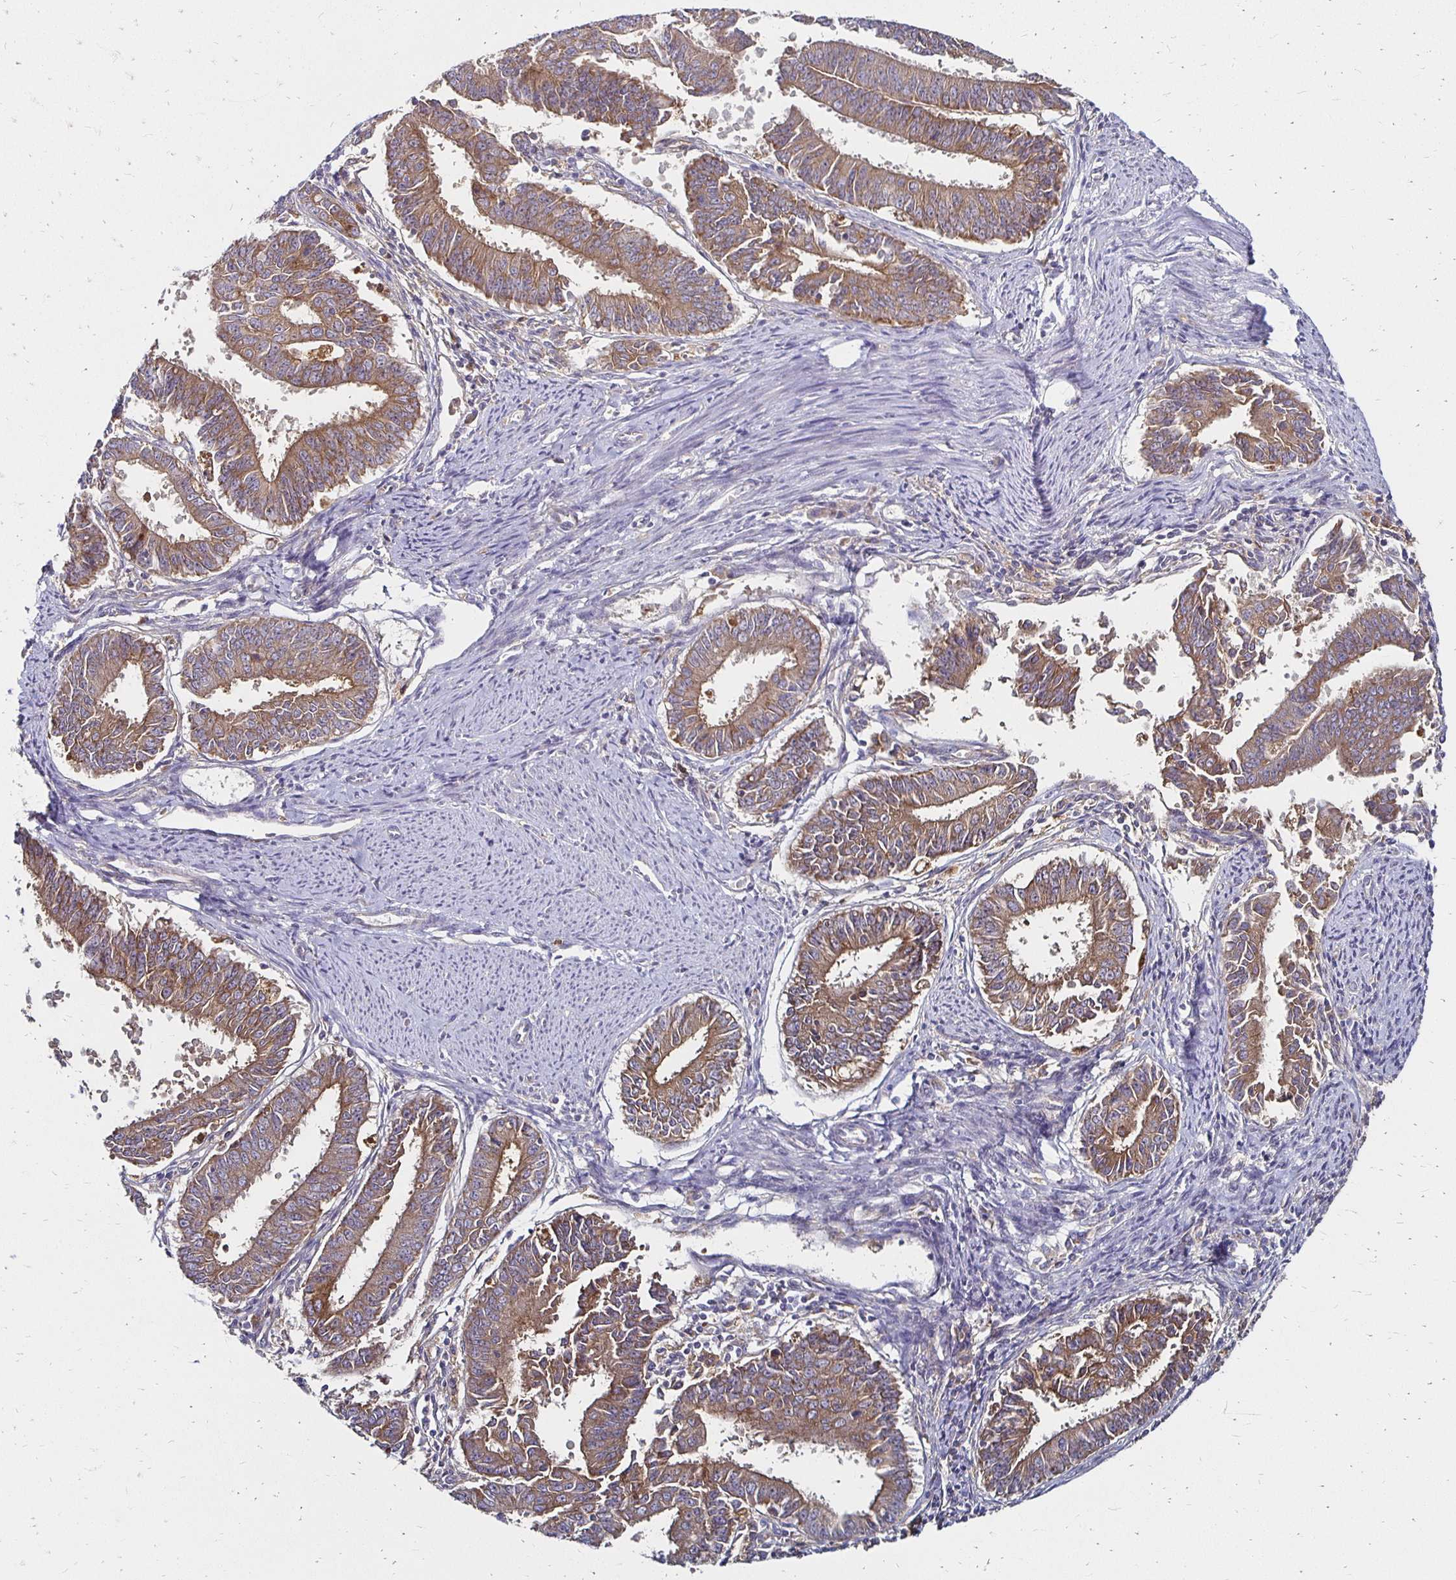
{"staining": {"intensity": "moderate", "quantity": ">75%", "location": "cytoplasmic/membranous"}, "tissue": "endometrial cancer", "cell_type": "Tumor cells", "image_type": "cancer", "snomed": [{"axis": "morphology", "description": "Adenocarcinoma, NOS"}, {"axis": "topography", "description": "Endometrium"}], "caption": "DAB immunohistochemical staining of endometrial adenocarcinoma exhibits moderate cytoplasmic/membranous protein positivity in approximately >75% of tumor cells.", "gene": "NCSTN", "patient": {"sex": "female", "age": 73}}